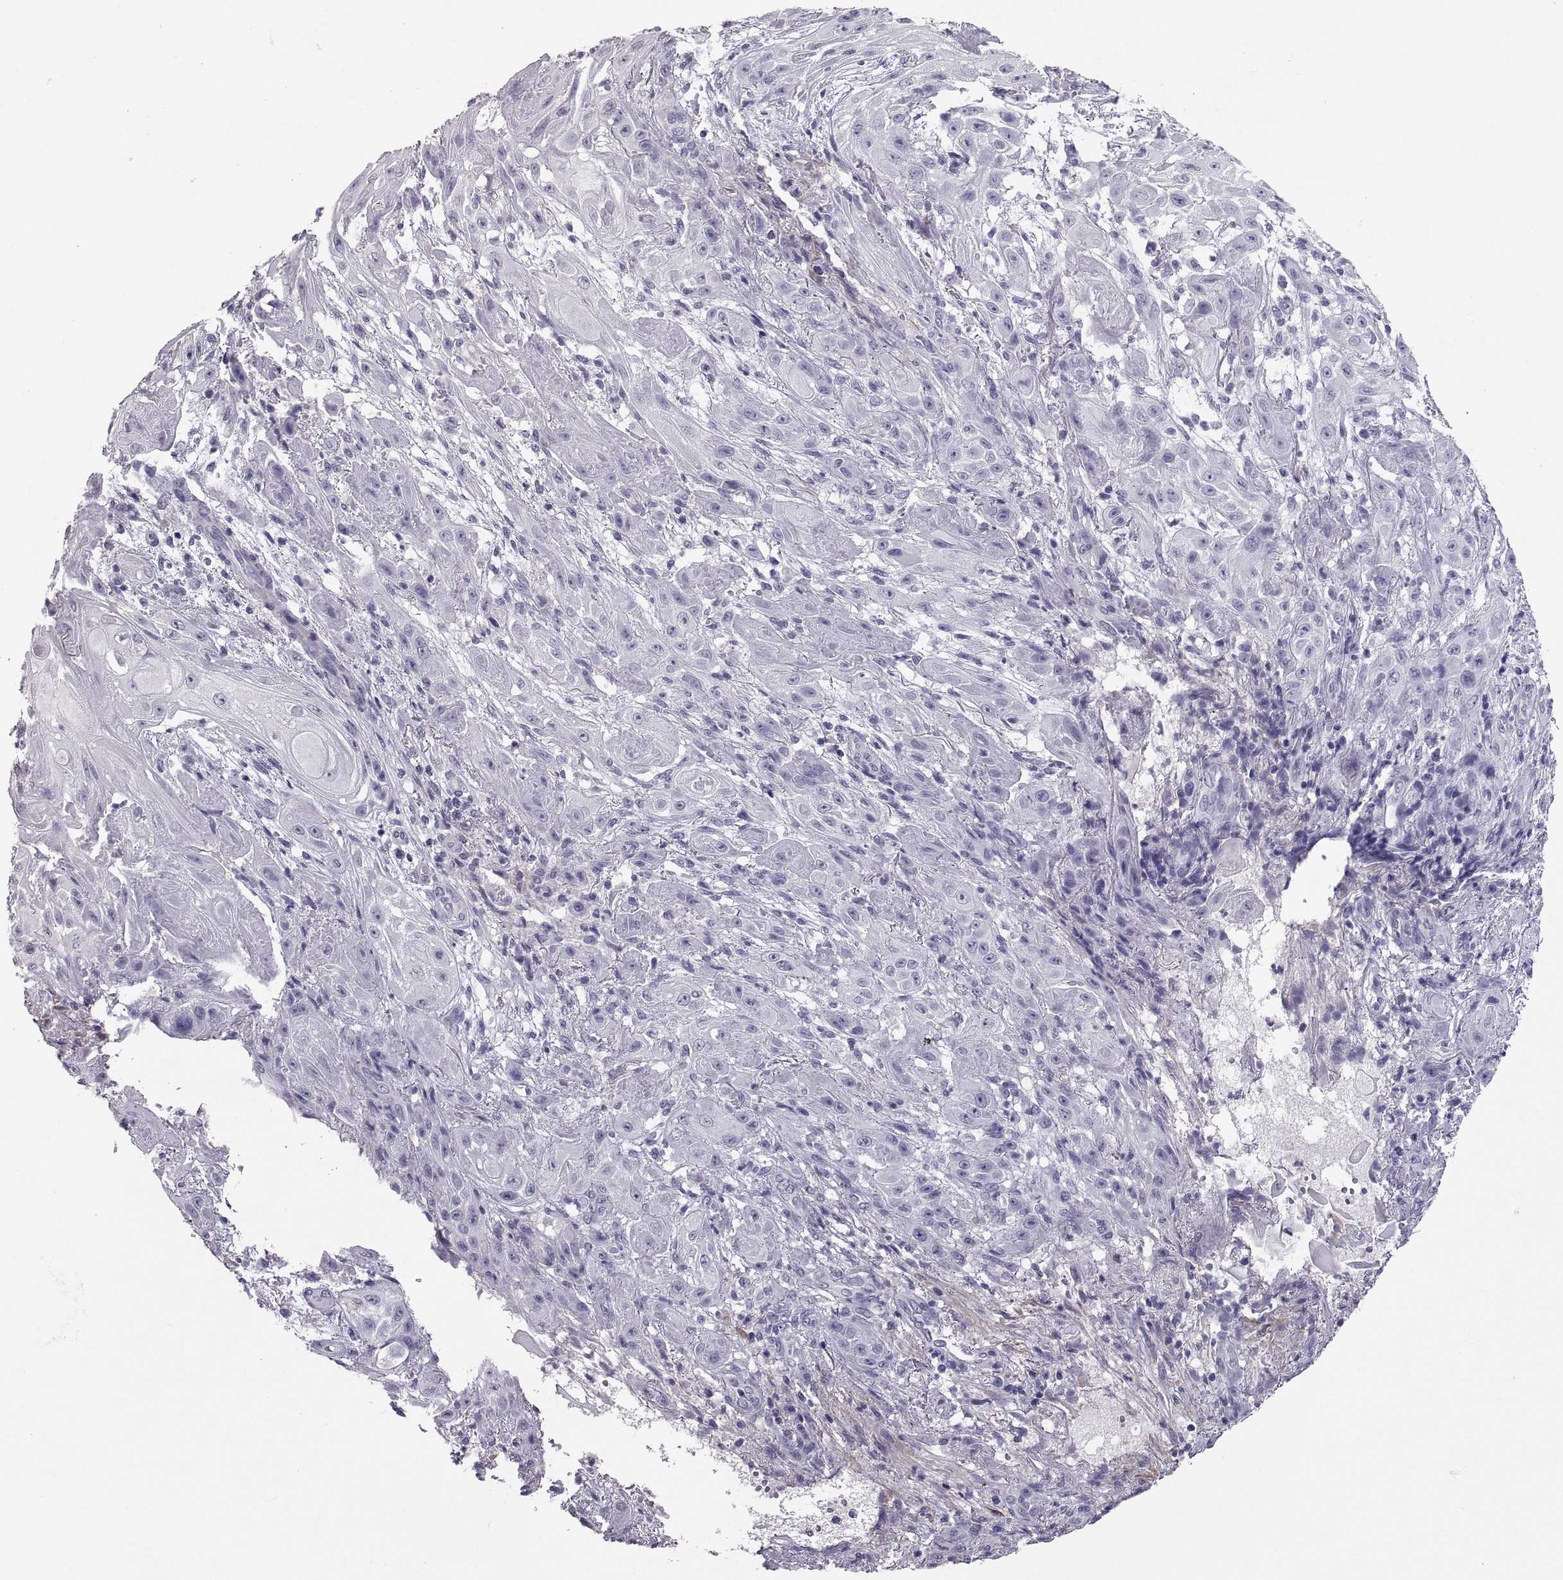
{"staining": {"intensity": "negative", "quantity": "none", "location": "none"}, "tissue": "skin cancer", "cell_type": "Tumor cells", "image_type": "cancer", "snomed": [{"axis": "morphology", "description": "Squamous cell carcinoma, NOS"}, {"axis": "topography", "description": "Skin"}], "caption": "An immunohistochemistry micrograph of skin cancer is shown. There is no staining in tumor cells of skin cancer.", "gene": "IGSF1", "patient": {"sex": "male", "age": 62}}